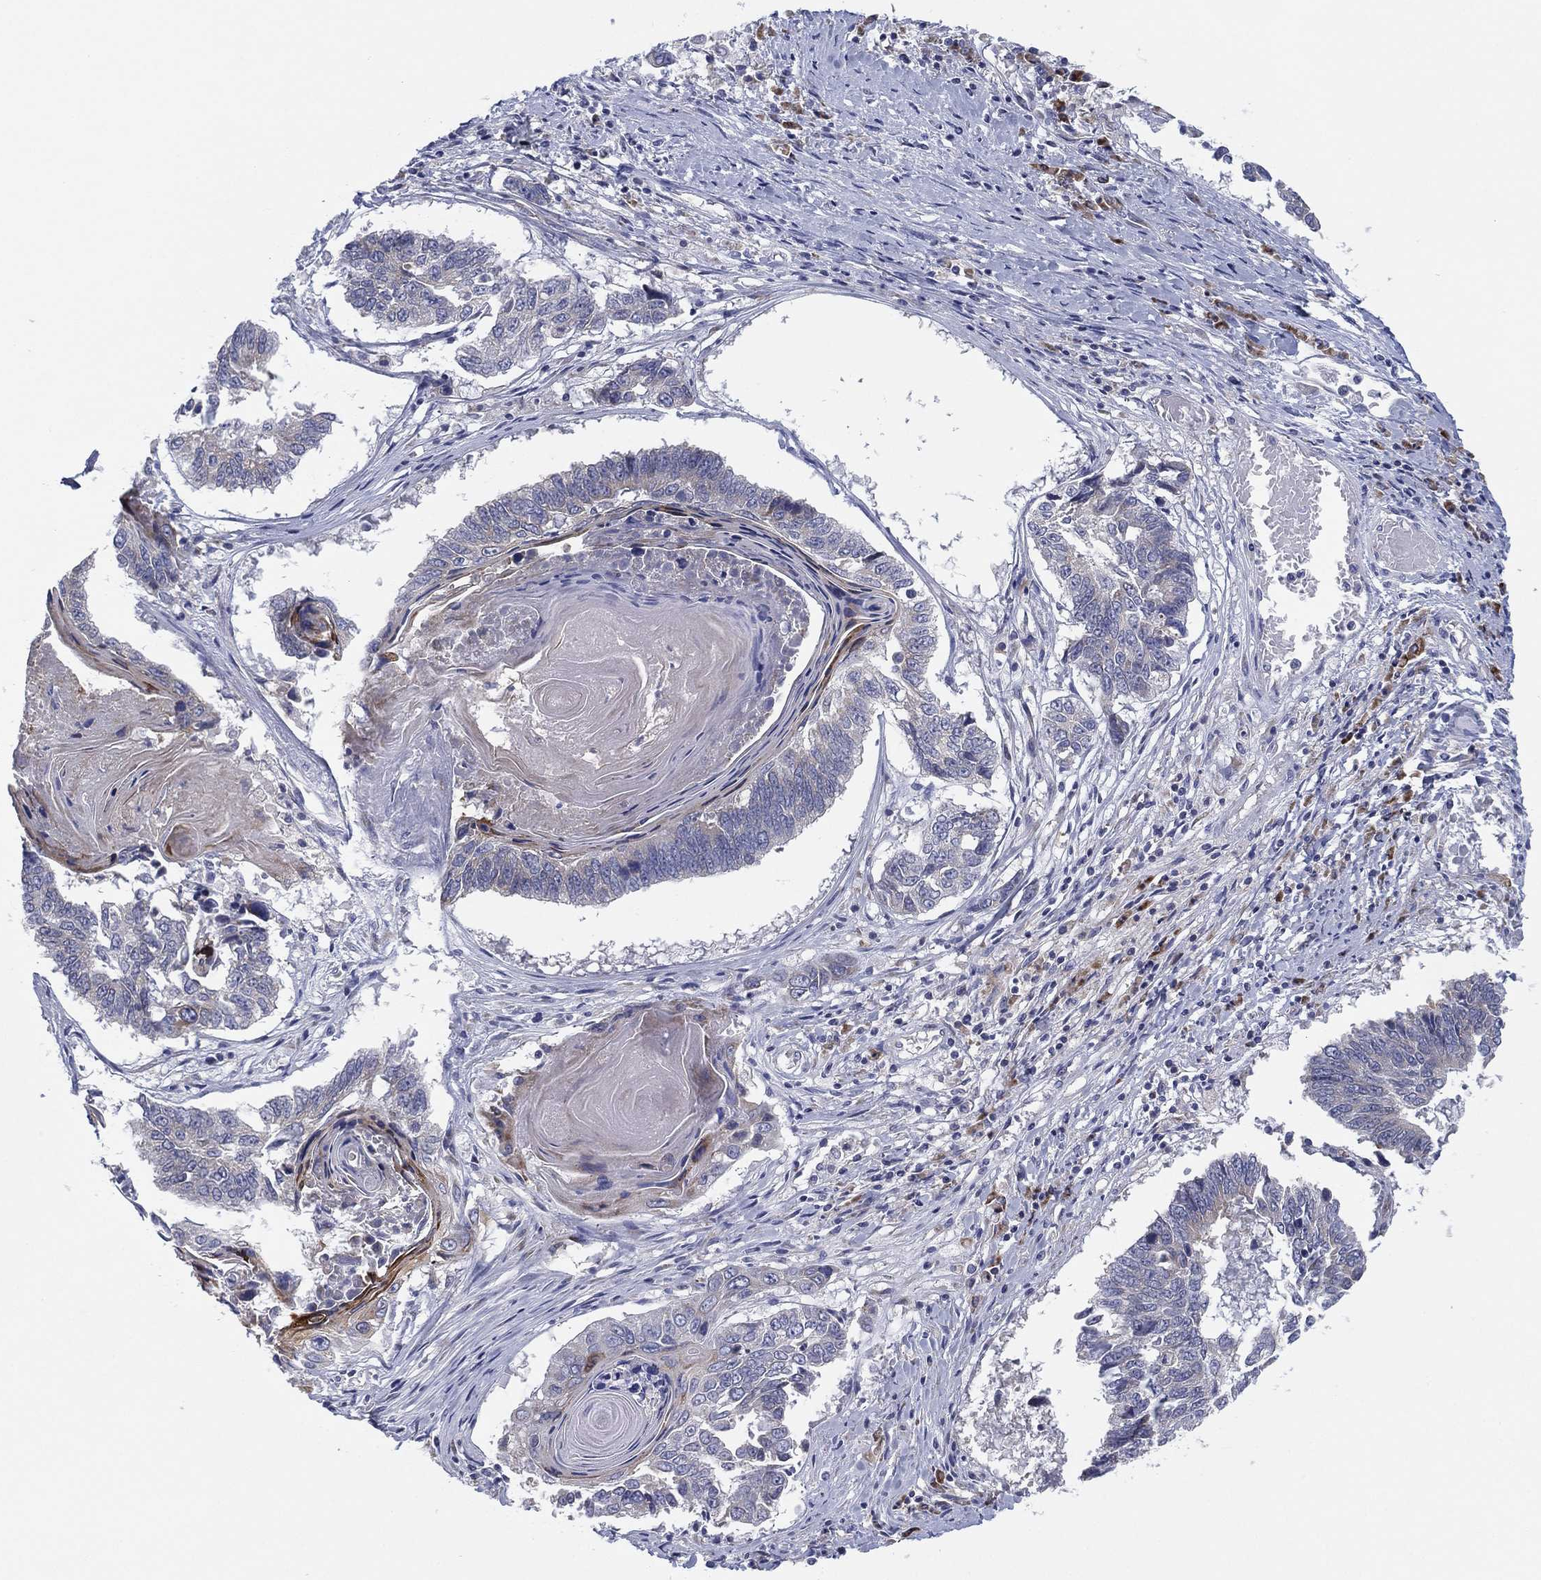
{"staining": {"intensity": "negative", "quantity": "none", "location": "none"}, "tissue": "lung cancer", "cell_type": "Tumor cells", "image_type": "cancer", "snomed": [{"axis": "morphology", "description": "Squamous cell carcinoma, NOS"}, {"axis": "topography", "description": "Lung"}], "caption": "Immunohistochemistry (IHC) micrograph of neoplastic tissue: human lung cancer (squamous cell carcinoma) stained with DAB displays no significant protein expression in tumor cells. The staining is performed using DAB brown chromogen with nuclei counter-stained in using hematoxylin.", "gene": "TMEM40", "patient": {"sex": "male", "age": 73}}